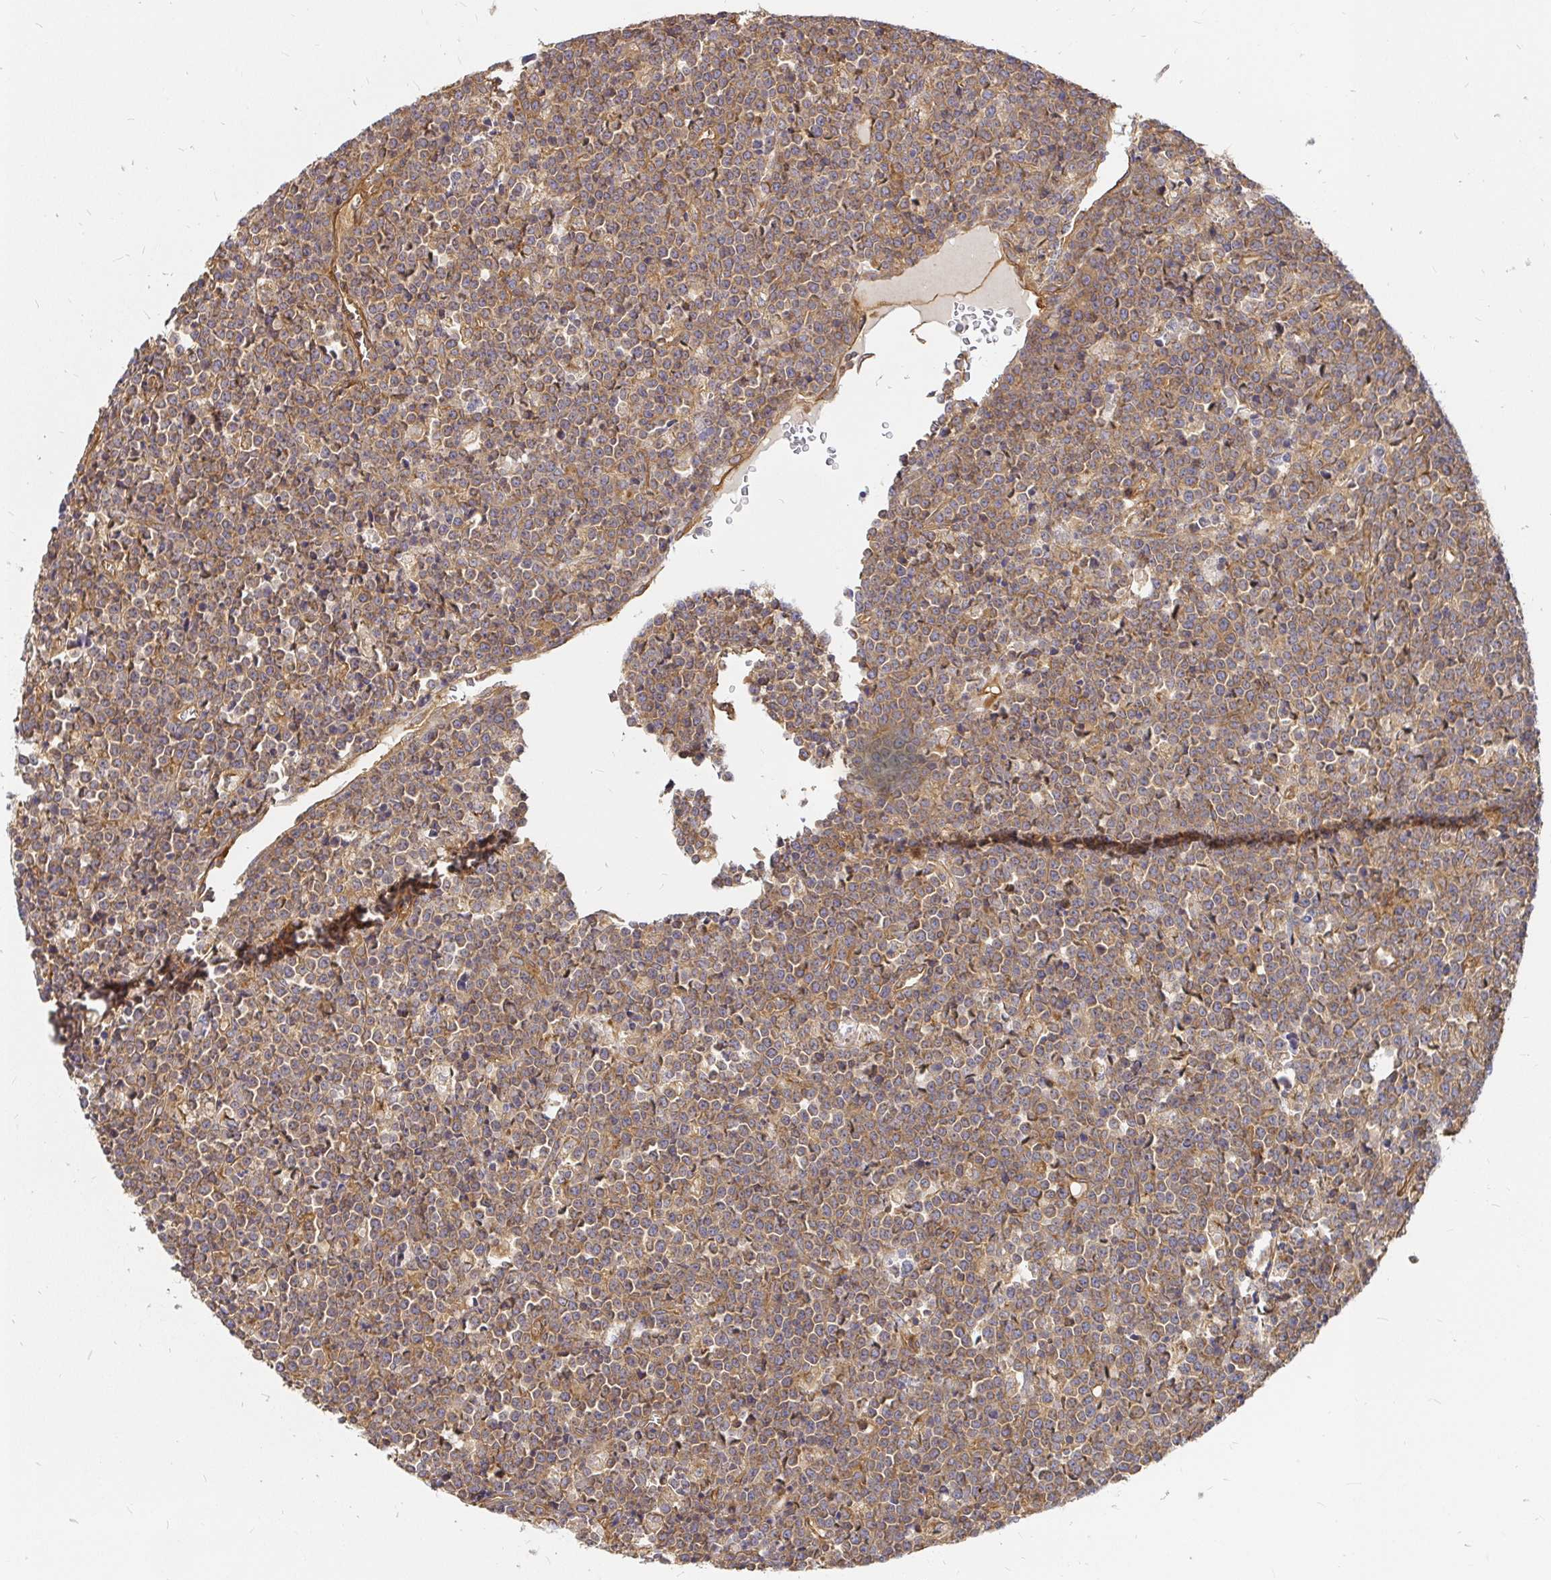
{"staining": {"intensity": "weak", "quantity": "25%-75%", "location": "cytoplasmic/membranous"}, "tissue": "lymphoma", "cell_type": "Tumor cells", "image_type": "cancer", "snomed": [{"axis": "morphology", "description": "Malignant lymphoma, non-Hodgkin's type, High grade"}, {"axis": "topography", "description": "Ovary"}], "caption": "The histopathology image displays immunohistochemical staining of high-grade malignant lymphoma, non-Hodgkin's type. There is weak cytoplasmic/membranous staining is appreciated in approximately 25%-75% of tumor cells.", "gene": "KIF5B", "patient": {"sex": "female", "age": 56}}